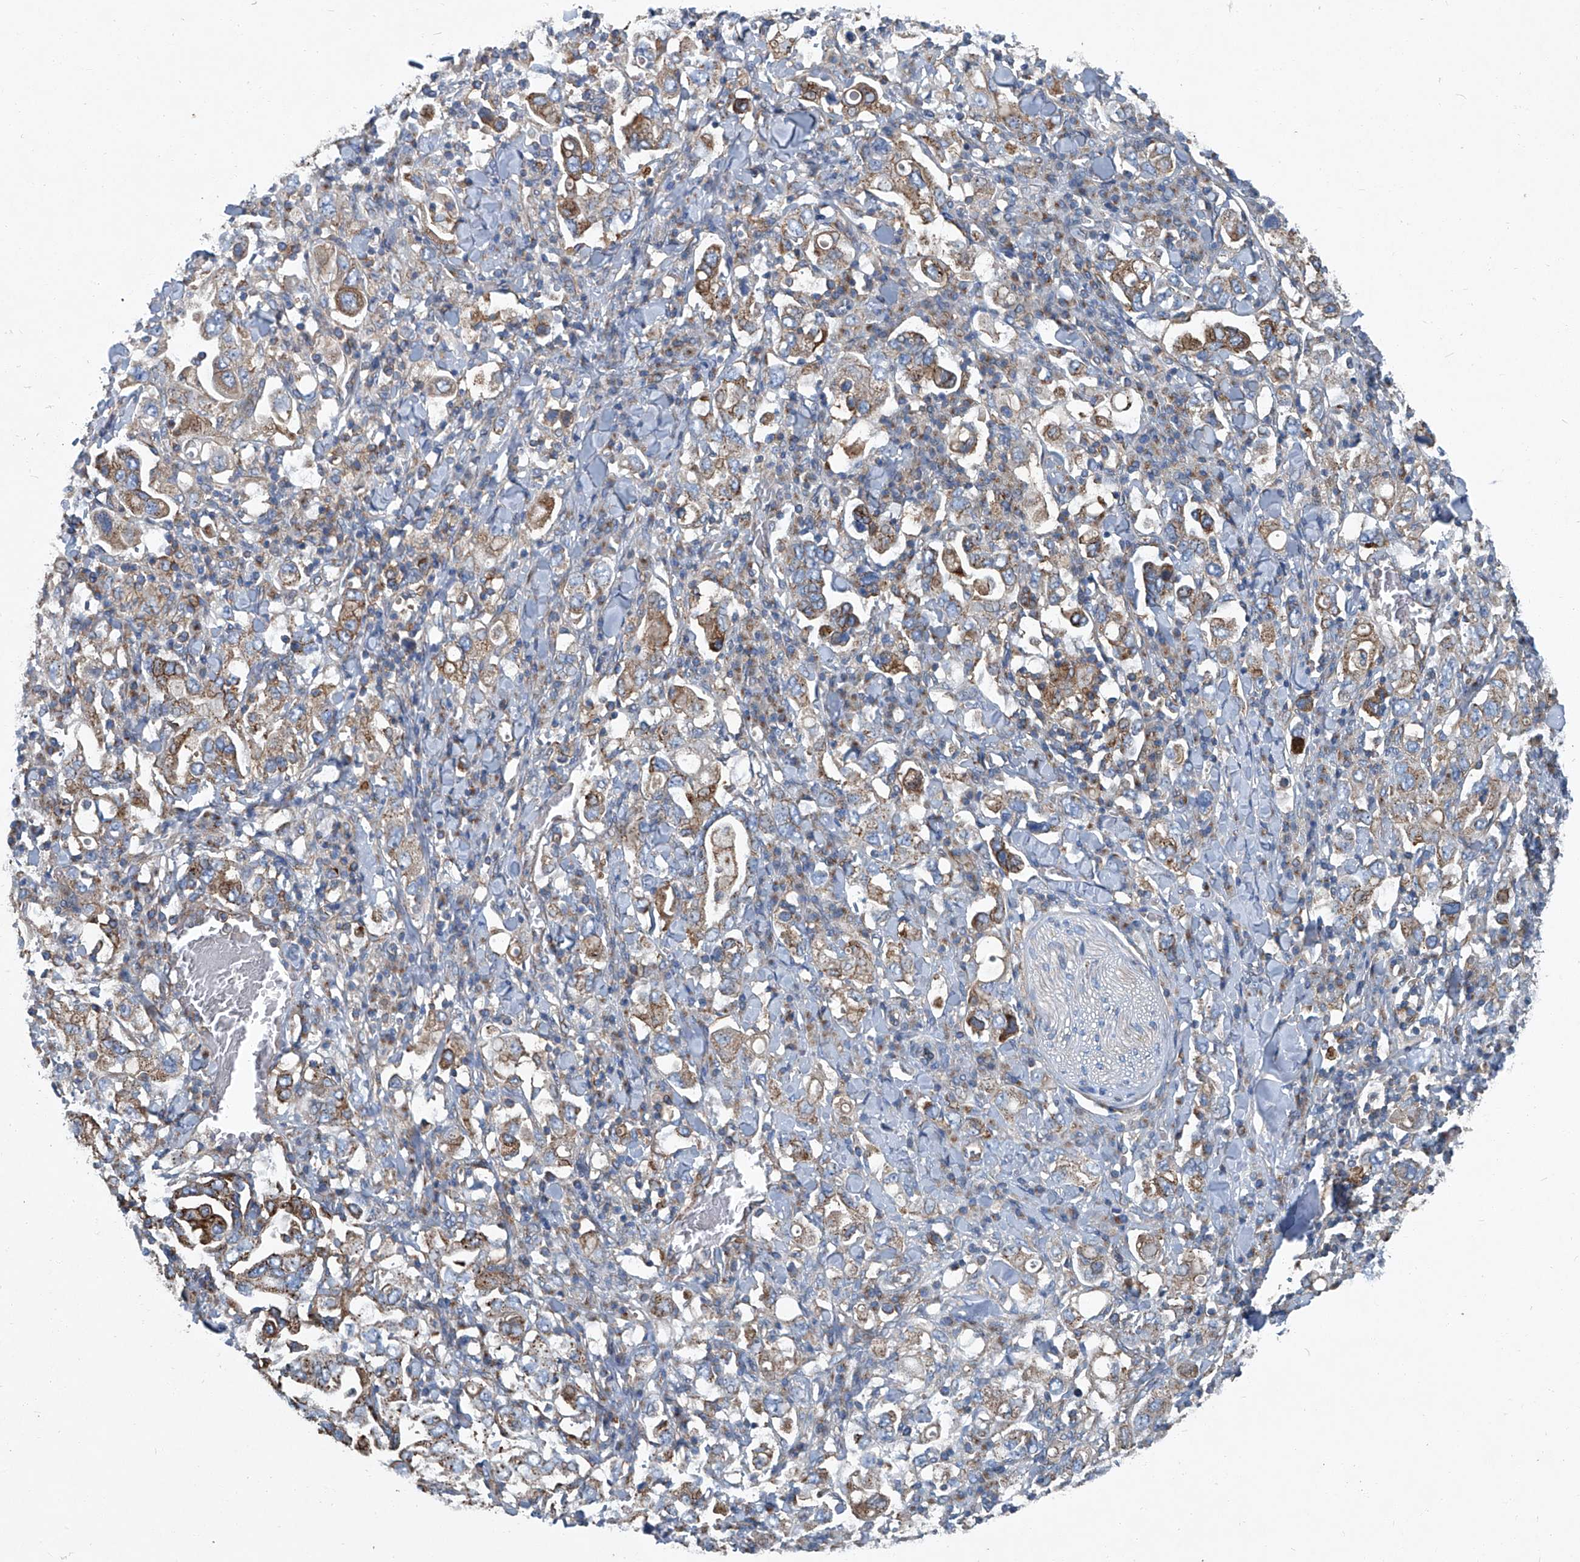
{"staining": {"intensity": "moderate", "quantity": ">75%", "location": "cytoplasmic/membranous"}, "tissue": "stomach cancer", "cell_type": "Tumor cells", "image_type": "cancer", "snomed": [{"axis": "morphology", "description": "Adenocarcinoma, NOS"}, {"axis": "topography", "description": "Stomach, upper"}], "caption": "The image displays immunohistochemical staining of stomach cancer (adenocarcinoma). There is moderate cytoplasmic/membranous expression is appreciated in about >75% of tumor cells.", "gene": "PIGH", "patient": {"sex": "male", "age": 62}}